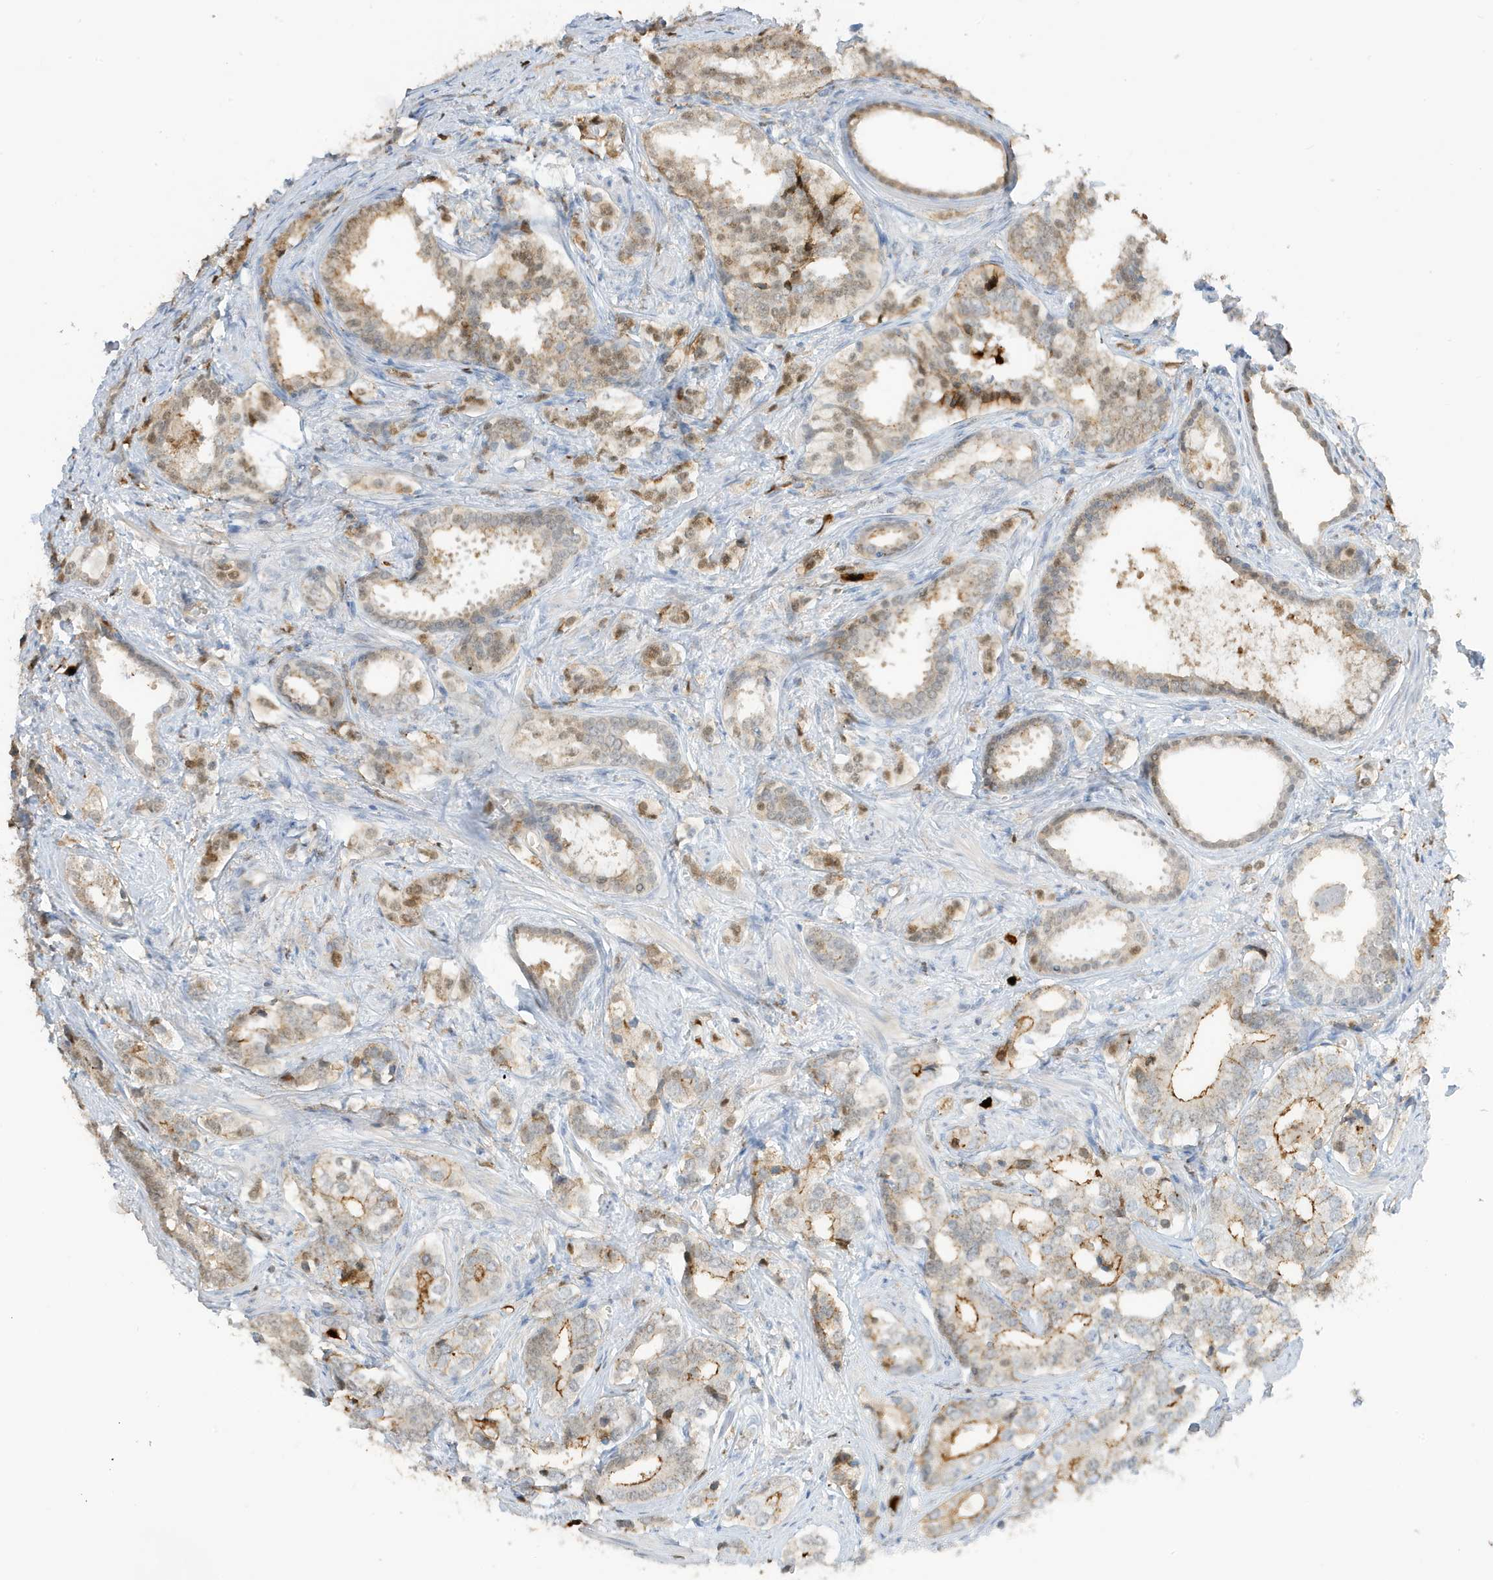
{"staining": {"intensity": "weak", "quantity": ">75%", "location": "cytoplasmic/membranous"}, "tissue": "prostate cancer", "cell_type": "Tumor cells", "image_type": "cancer", "snomed": [{"axis": "morphology", "description": "Adenocarcinoma, High grade"}, {"axis": "topography", "description": "Prostate"}], "caption": "Weak cytoplasmic/membranous expression is seen in approximately >75% of tumor cells in prostate cancer (adenocarcinoma (high-grade)).", "gene": "GCA", "patient": {"sex": "male", "age": 62}}